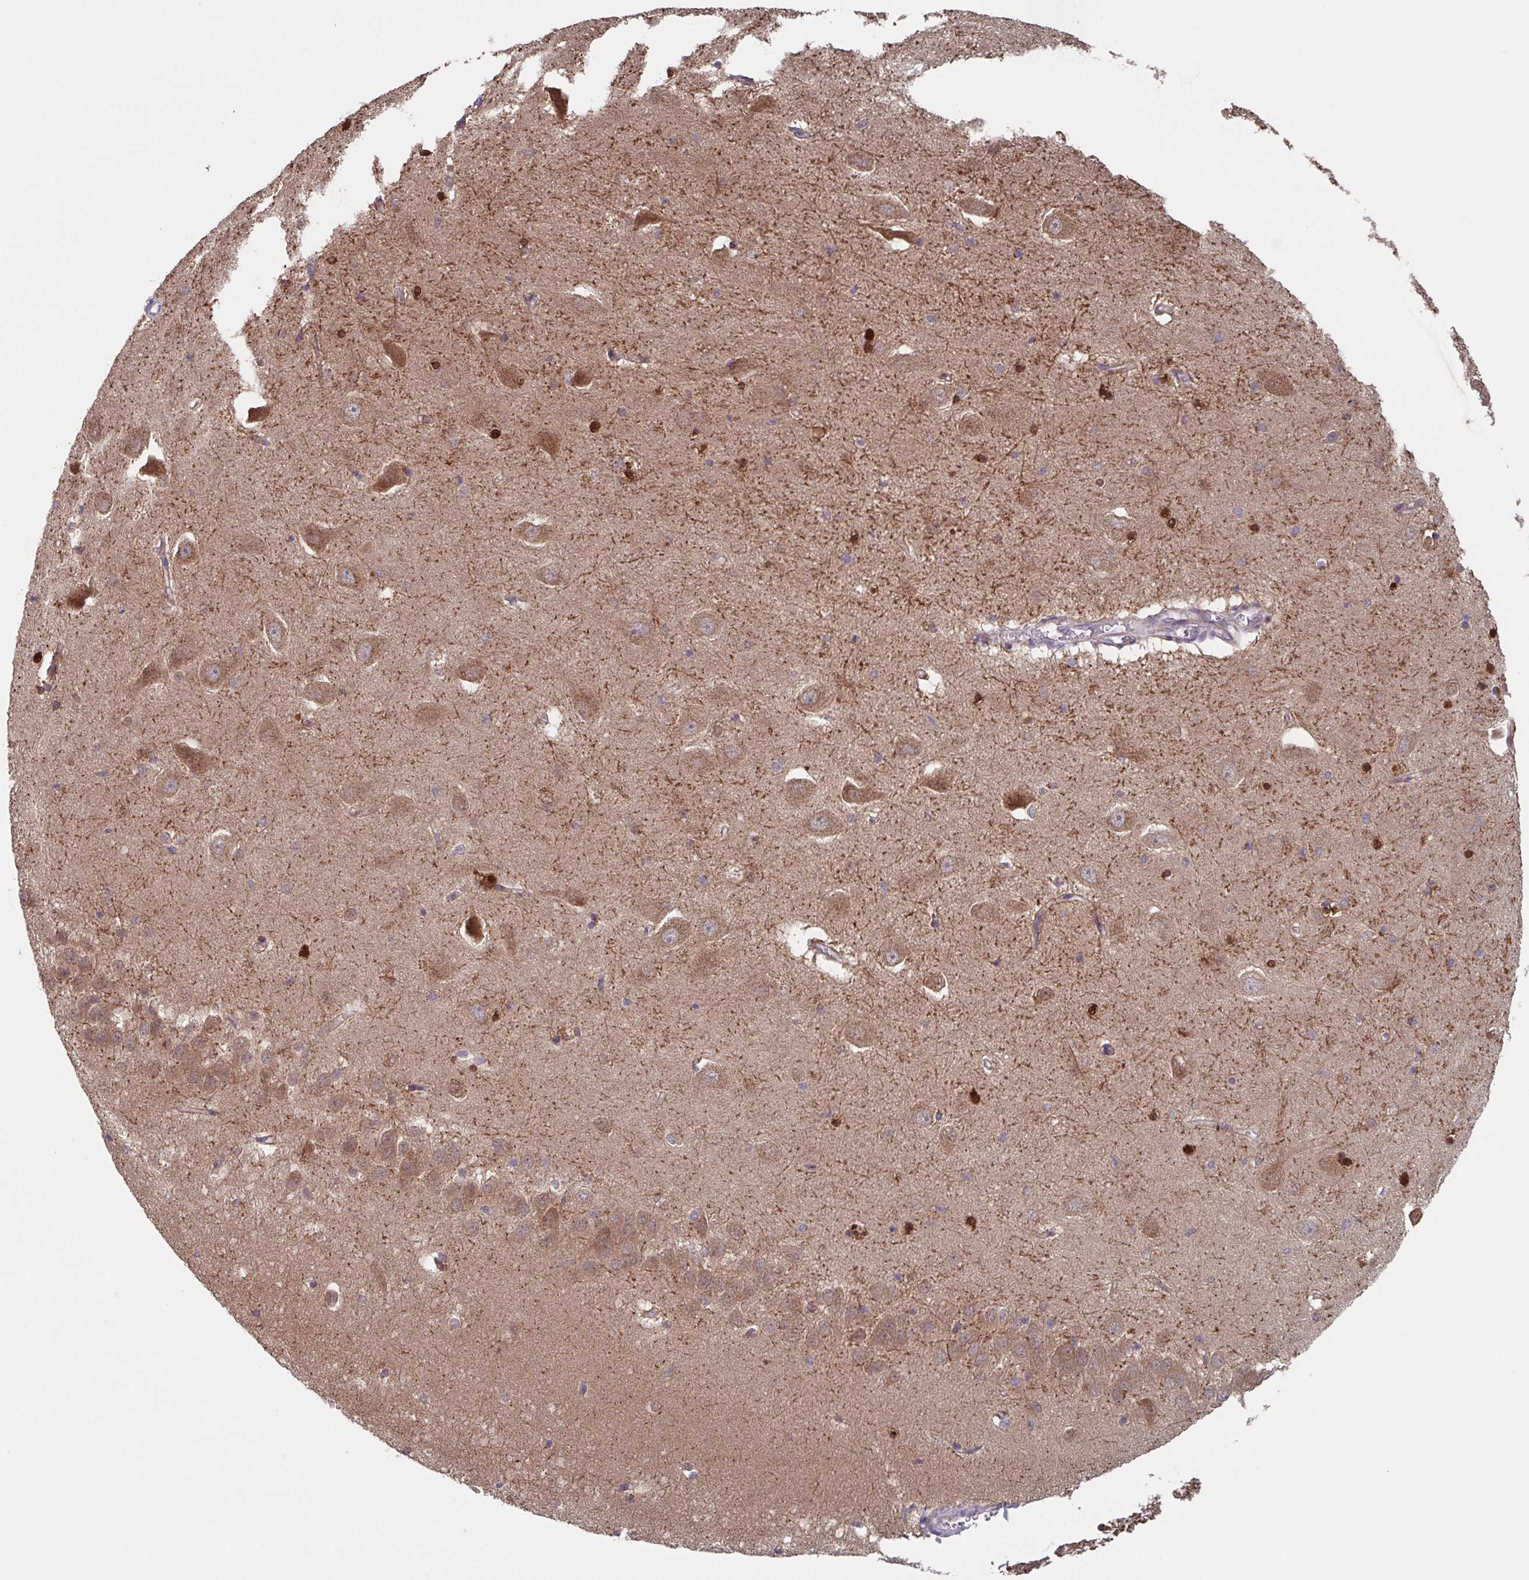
{"staining": {"intensity": "strong", "quantity": "25%-75%", "location": "cytoplasmic/membranous,nuclear"}, "tissue": "hippocampus", "cell_type": "Glial cells", "image_type": "normal", "snomed": [{"axis": "morphology", "description": "Normal tissue, NOS"}, {"axis": "topography", "description": "Hippocampus"}], "caption": "Benign hippocampus reveals strong cytoplasmic/membranous,nuclear staining in approximately 25%-75% of glial cells, visualized by immunohistochemistry.", "gene": "TTC19", "patient": {"sex": "male", "age": 58}}